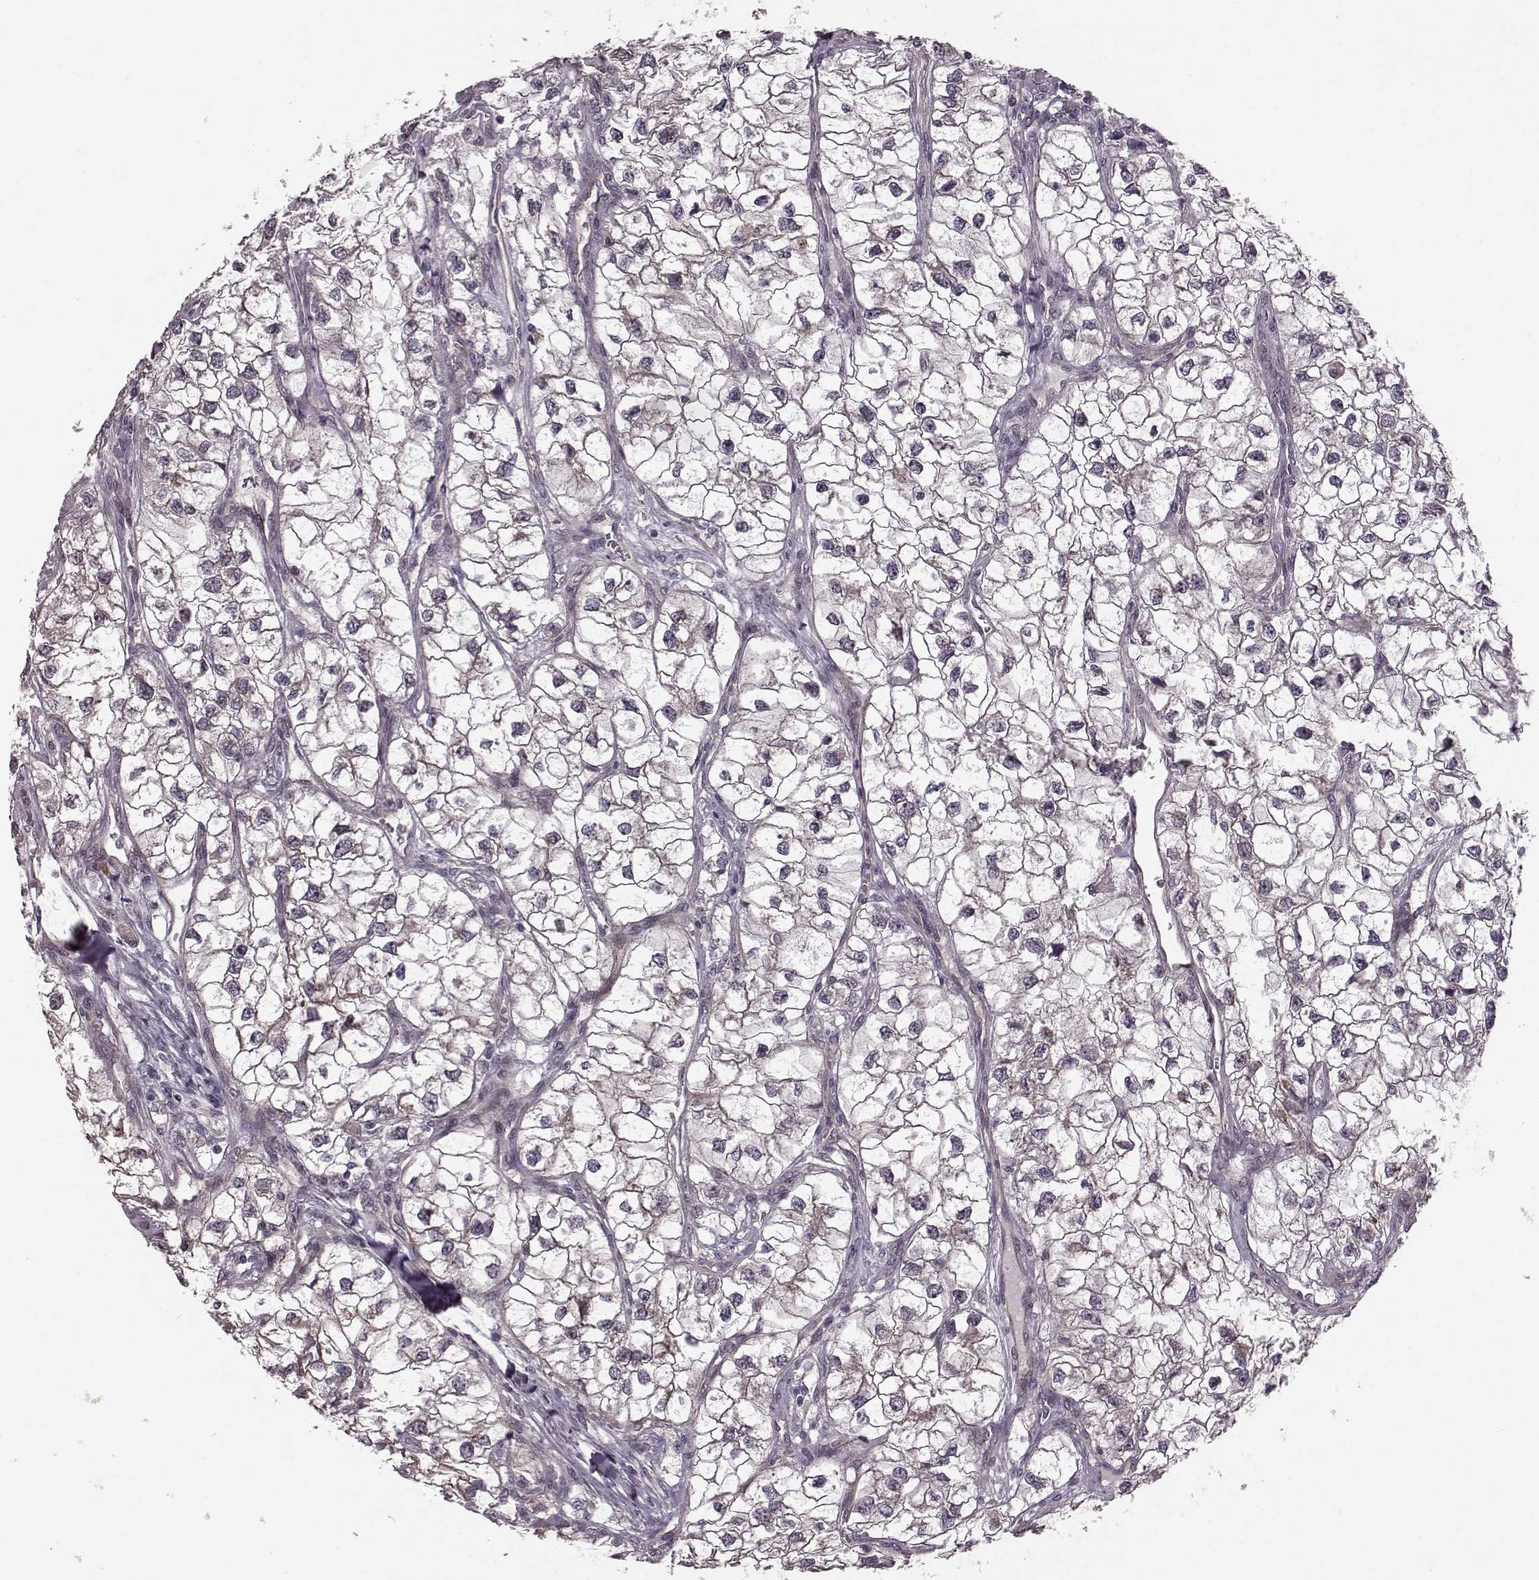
{"staining": {"intensity": "negative", "quantity": "none", "location": "none"}, "tissue": "renal cancer", "cell_type": "Tumor cells", "image_type": "cancer", "snomed": [{"axis": "morphology", "description": "Adenocarcinoma, NOS"}, {"axis": "topography", "description": "Kidney"}], "caption": "Tumor cells show no significant protein expression in renal cancer.", "gene": "SYNPO", "patient": {"sex": "male", "age": 59}}